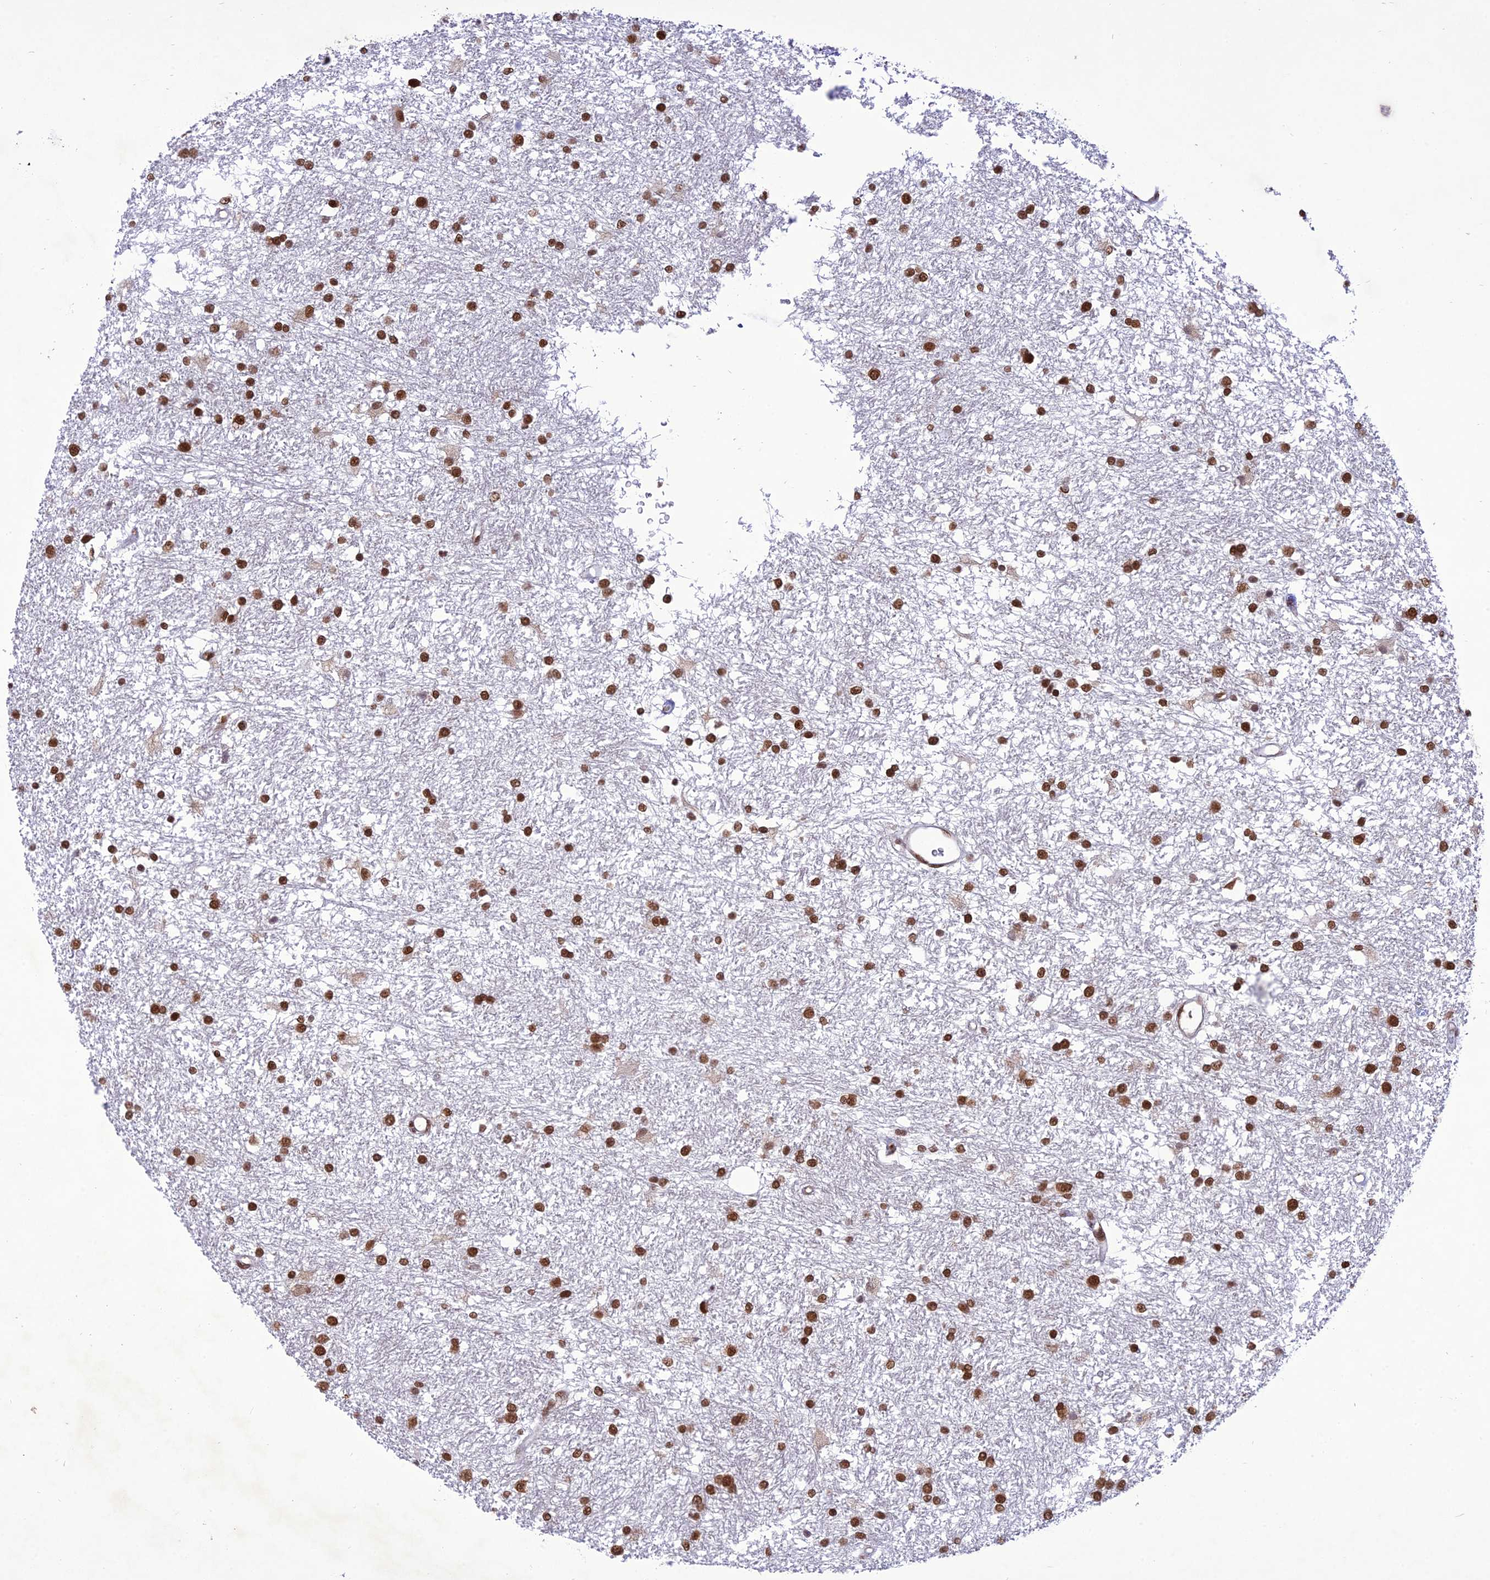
{"staining": {"intensity": "strong", "quantity": ">75%", "location": "nuclear"}, "tissue": "glioma", "cell_type": "Tumor cells", "image_type": "cancer", "snomed": [{"axis": "morphology", "description": "Glioma, malignant, High grade"}, {"axis": "topography", "description": "Brain"}], "caption": "IHC of glioma exhibits high levels of strong nuclear positivity in approximately >75% of tumor cells.", "gene": "DDX1", "patient": {"sex": "male", "age": 77}}